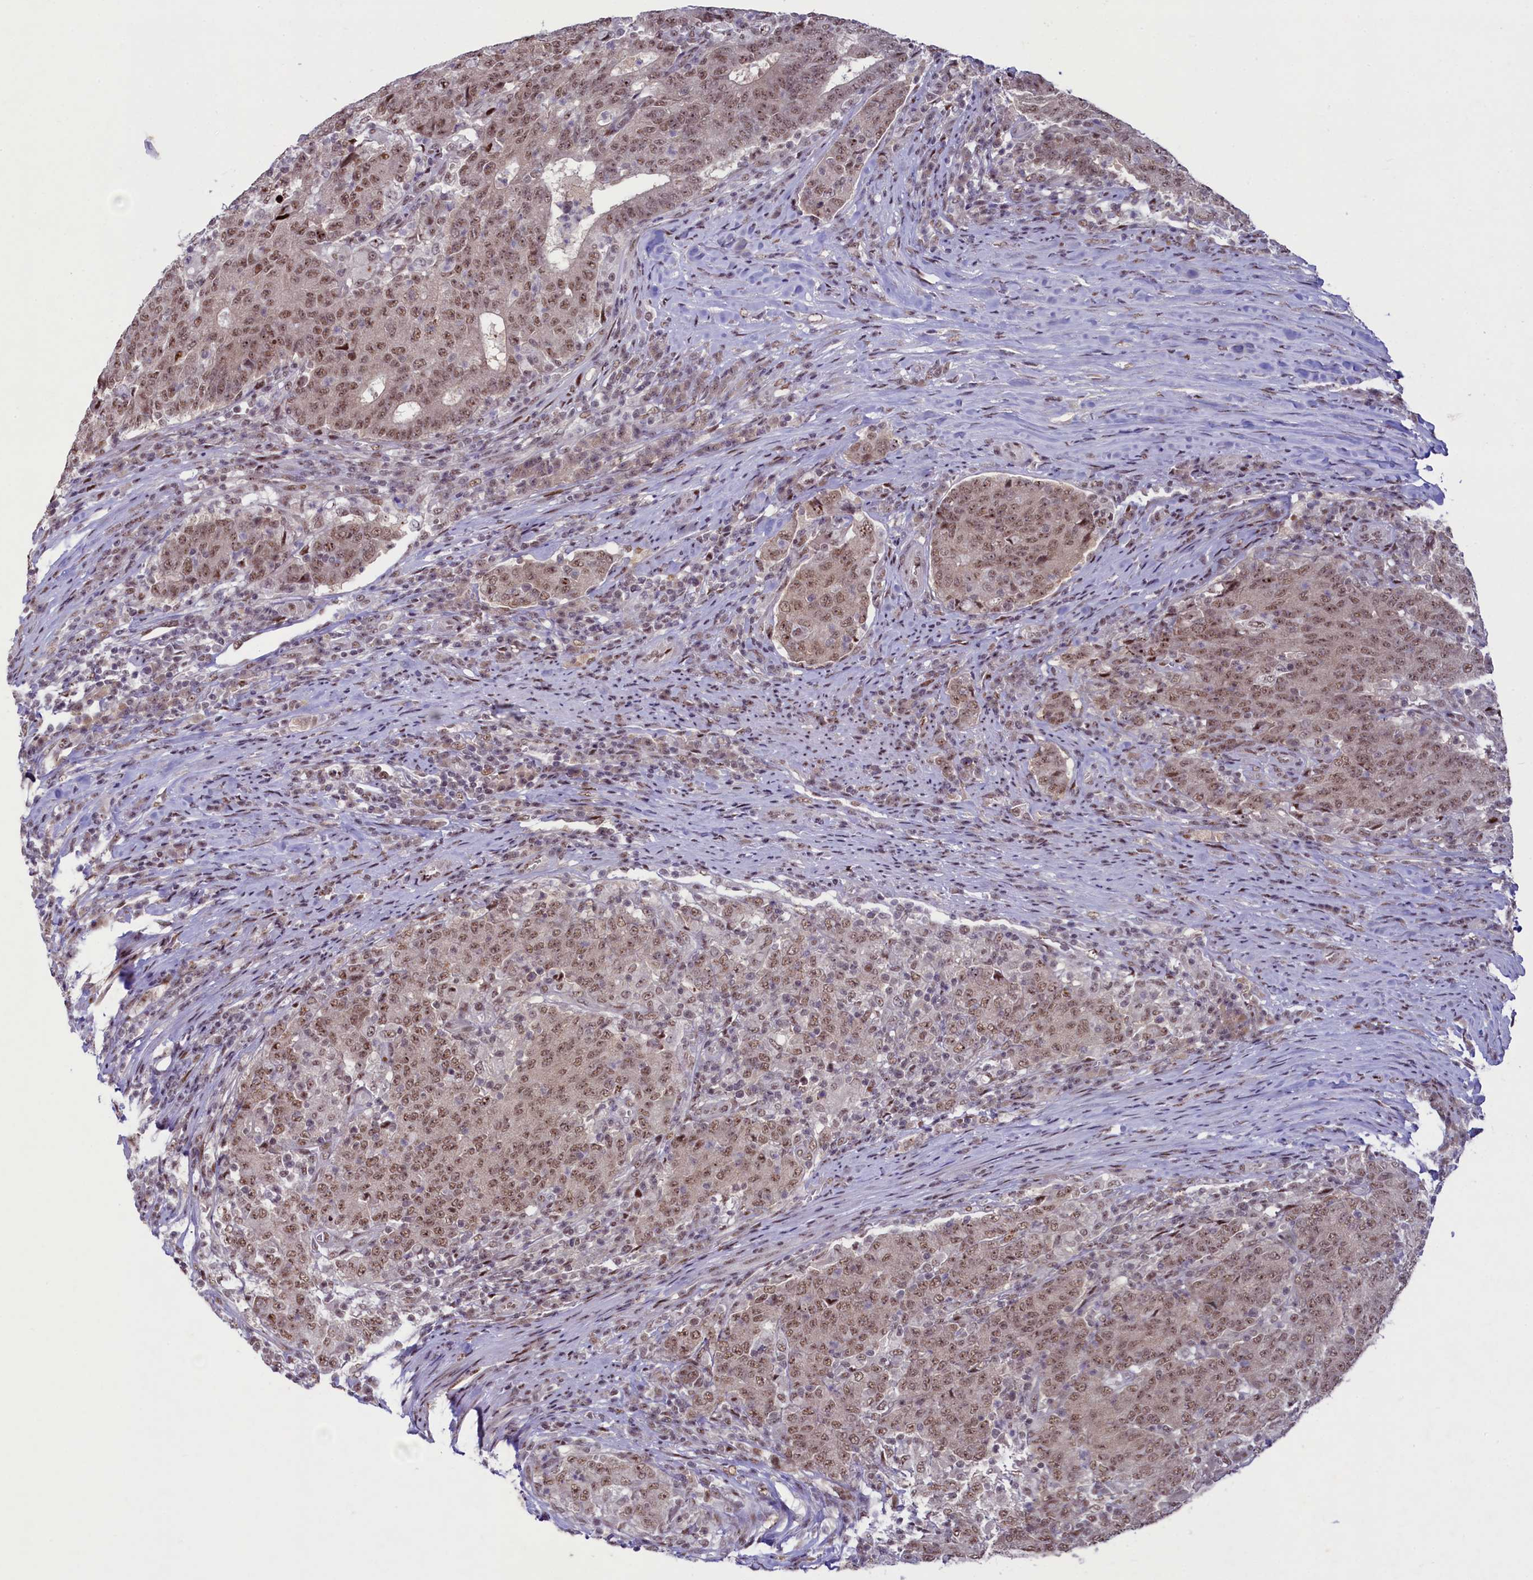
{"staining": {"intensity": "moderate", "quantity": ">75%", "location": "nuclear"}, "tissue": "colorectal cancer", "cell_type": "Tumor cells", "image_type": "cancer", "snomed": [{"axis": "morphology", "description": "Adenocarcinoma, NOS"}, {"axis": "topography", "description": "Colon"}], "caption": "Adenocarcinoma (colorectal) was stained to show a protein in brown. There is medium levels of moderate nuclear staining in about >75% of tumor cells. The protein is stained brown, and the nuclei are stained in blue (DAB (3,3'-diaminobenzidine) IHC with brightfield microscopy, high magnification).", "gene": "ANKS3", "patient": {"sex": "female", "age": 75}}